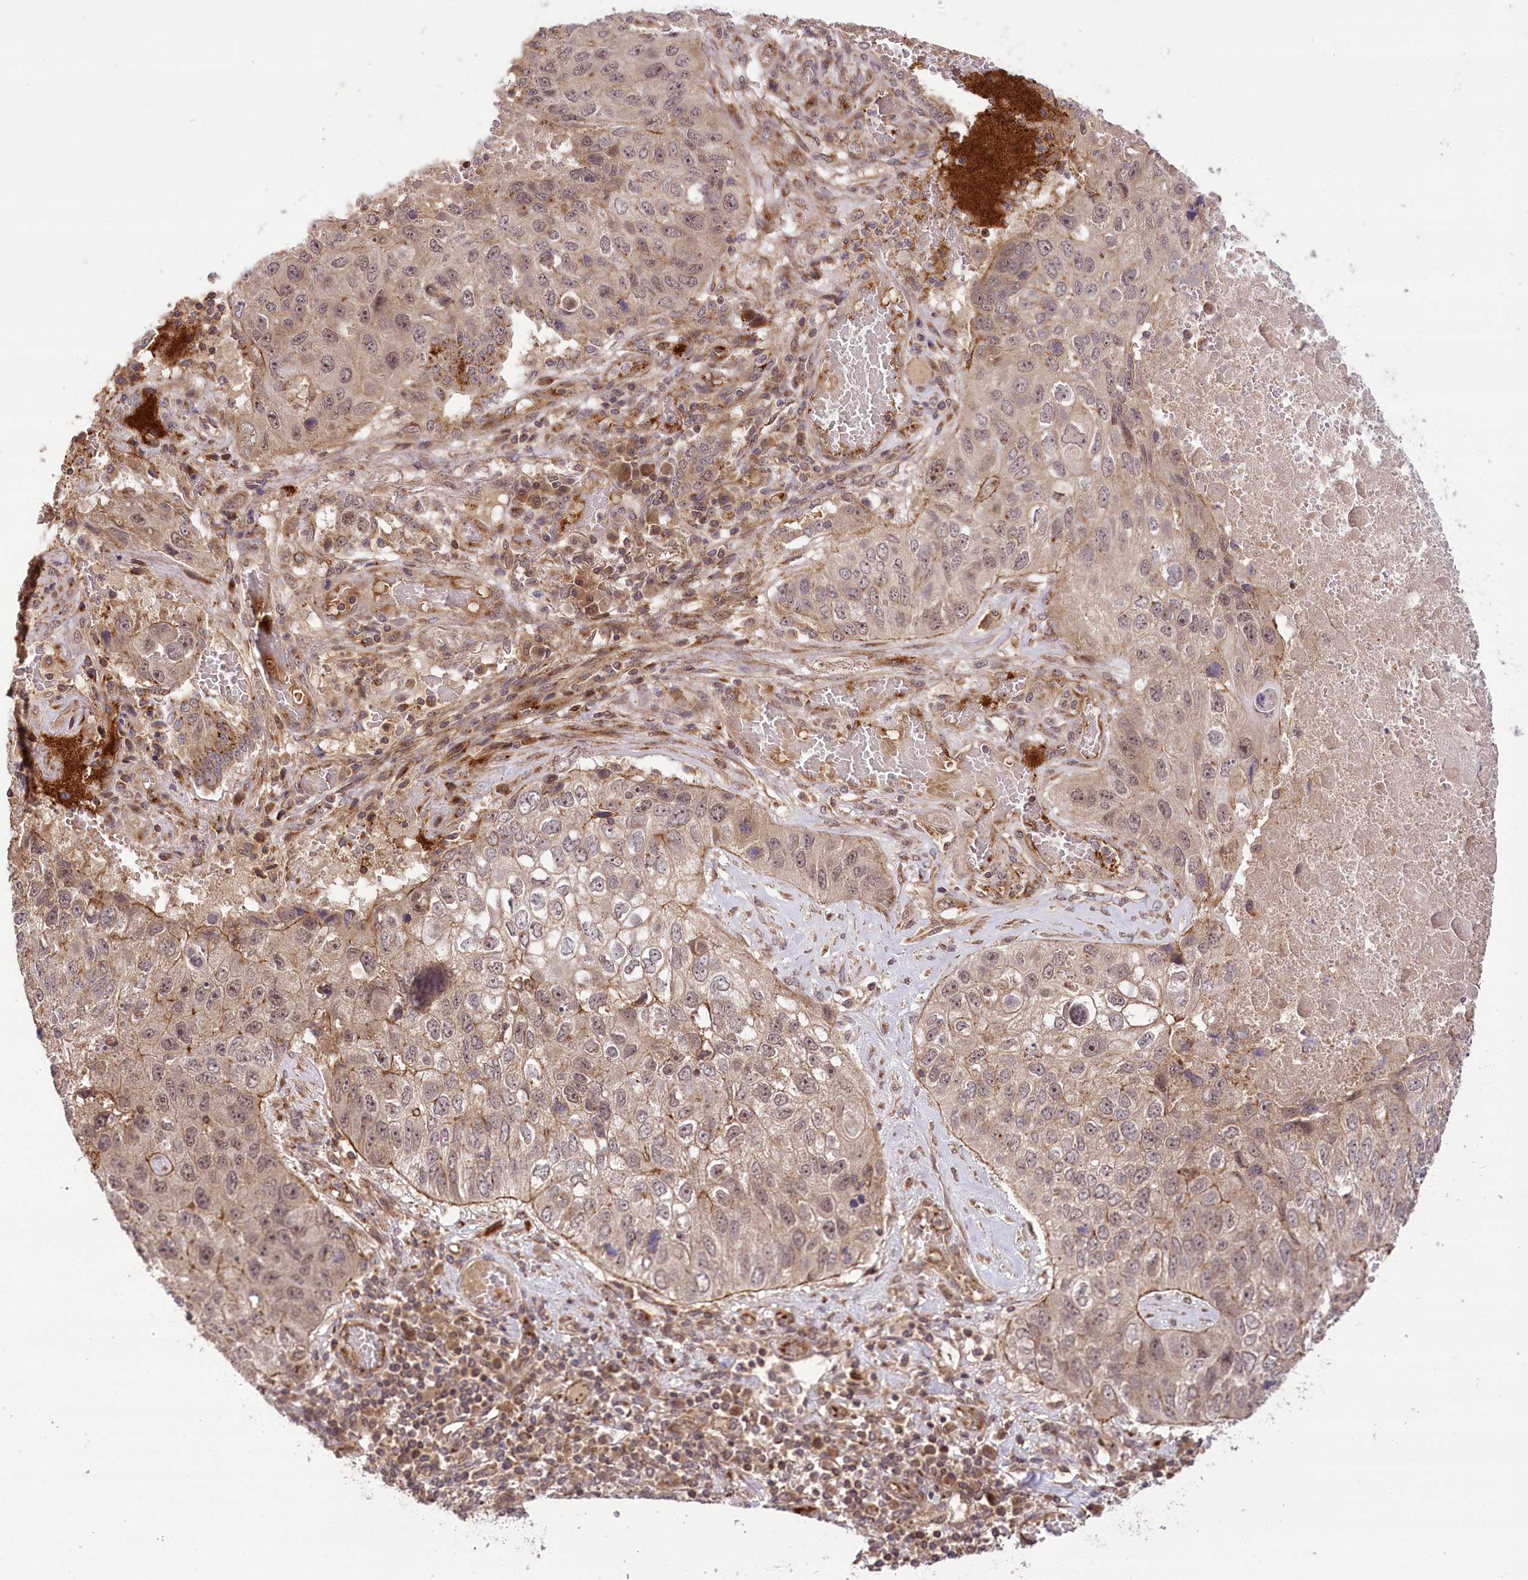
{"staining": {"intensity": "weak", "quantity": "25%-75%", "location": "cytoplasmic/membranous,nuclear"}, "tissue": "lung cancer", "cell_type": "Tumor cells", "image_type": "cancer", "snomed": [{"axis": "morphology", "description": "Squamous cell carcinoma, NOS"}, {"axis": "topography", "description": "Lung"}], "caption": "Immunohistochemistry image of lung squamous cell carcinoma stained for a protein (brown), which reveals low levels of weak cytoplasmic/membranous and nuclear positivity in about 25%-75% of tumor cells.", "gene": "CARD19", "patient": {"sex": "male", "age": 61}}